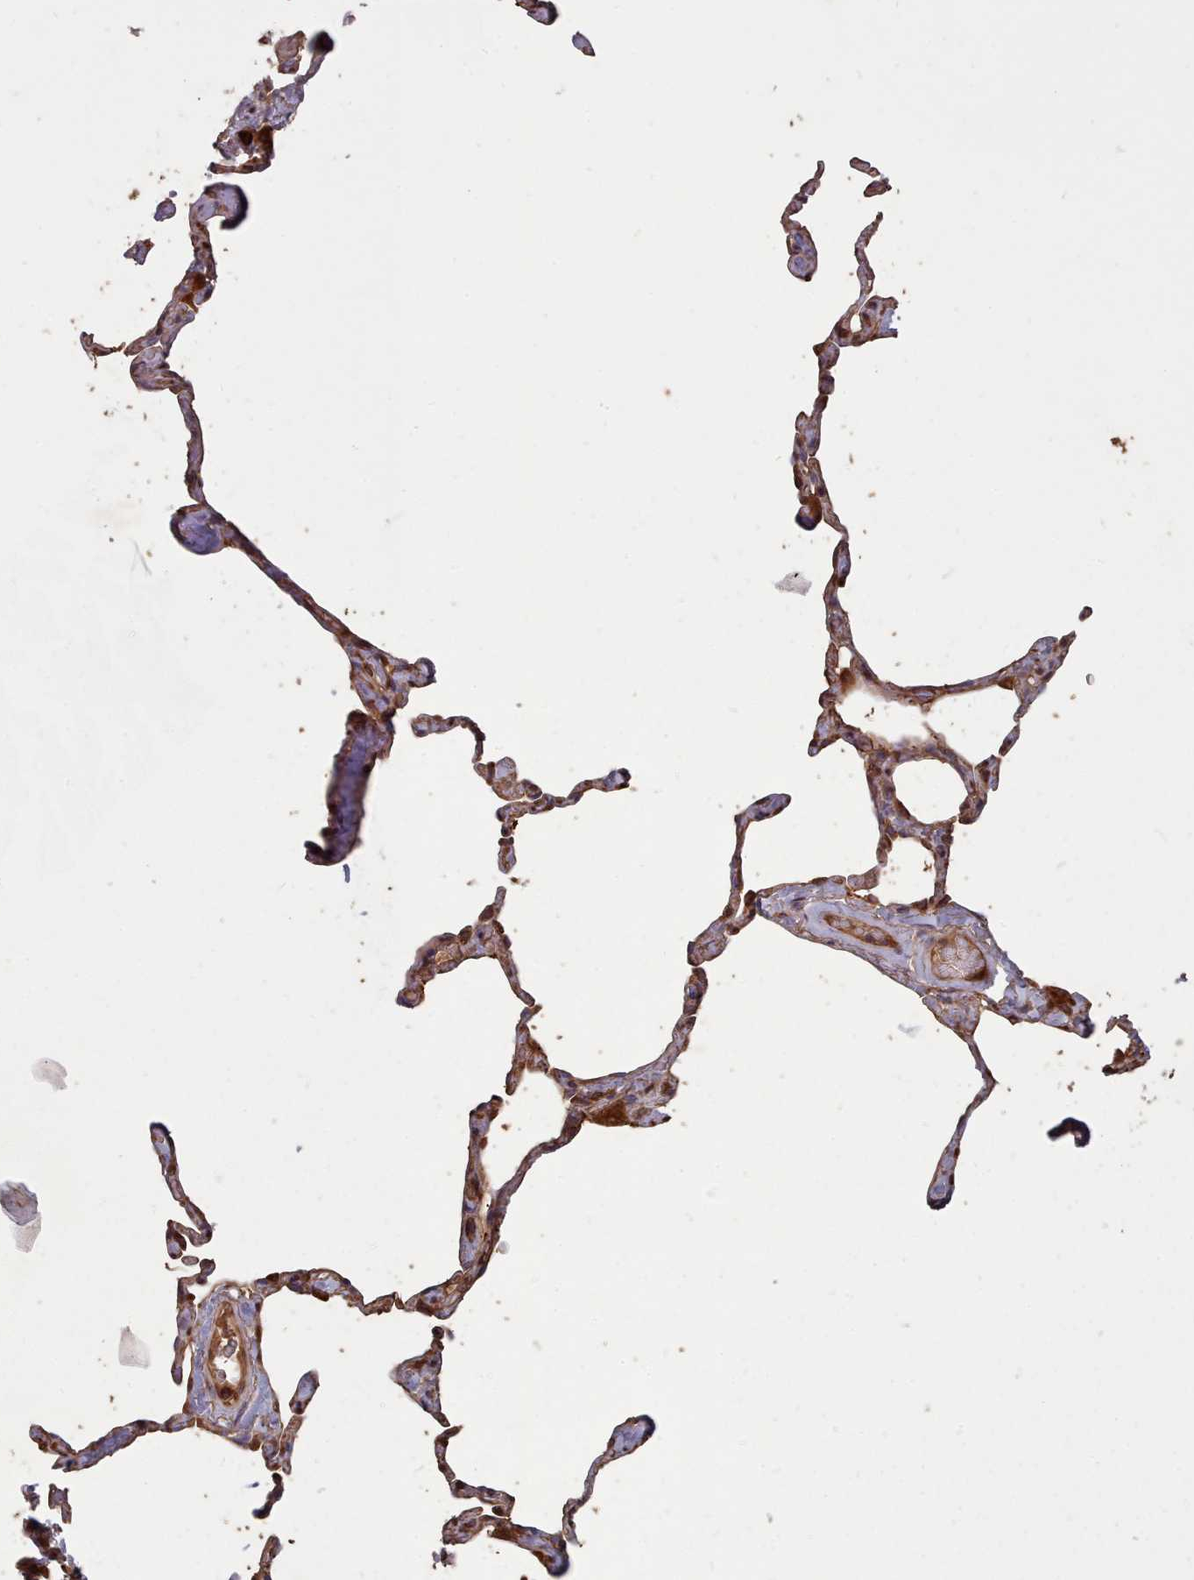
{"staining": {"intensity": "moderate", "quantity": ">75%", "location": "cytoplasmic/membranous"}, "tissue": "lung", "cell_type": "Alveolar cells", "image_type": "normal", "snomed": [{"axis": "morphology", "description": "Normal tissue, NOS"}, {"axis": "topography", "description": "Lung"}], "caption": "Protein expression analysis of benign lung shows moderate cytoplasmic/membranous staining in about >75% of alveolar cells. (brown staining indicates protein expression, while blue staining denotes nuclei).", "gene": "THSD7B", "patient": {"sex": "male", "age": 65}}